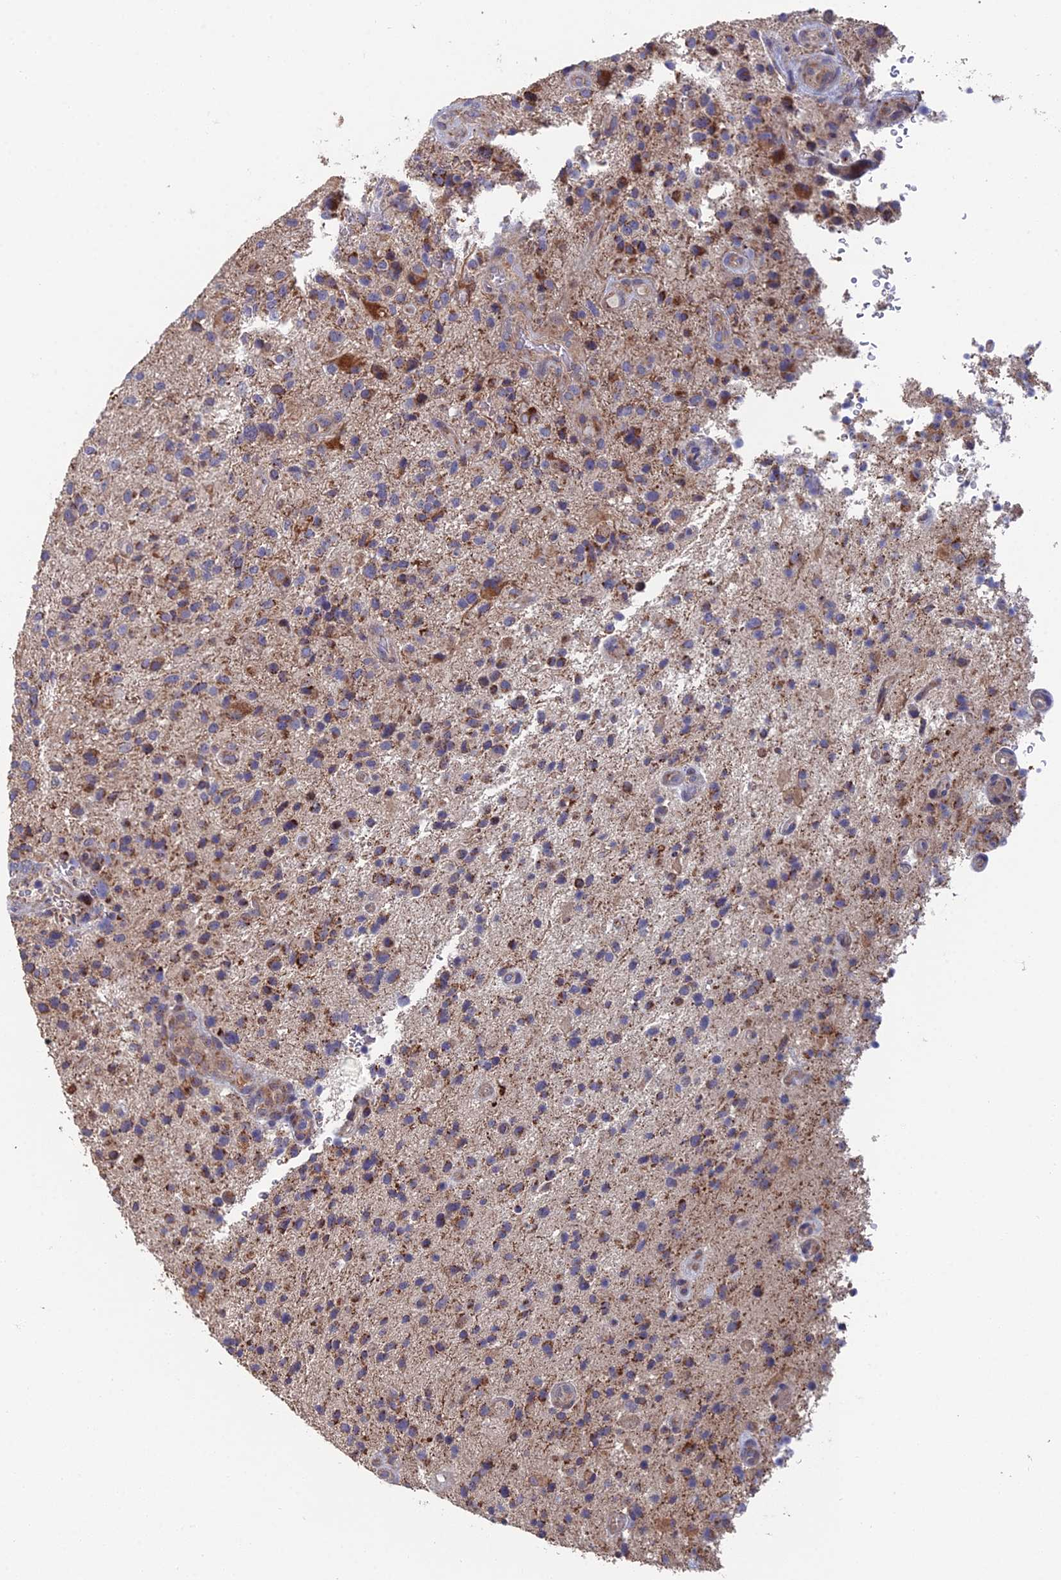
{"staining": {"intensity": "moderate", "quantity": "<25%", "location": "cytoplasmic/membranous"}, "tissue": "glioma", "cell_type": "Tumor cells", "image_type": "cancer", "snomed": [{"axis": "morphology", "description": "Glioma, malignant, High grade"}, {"axis": "topography", "description": "Brain"}], "caption": "Tumor cells reveal low levels of moderate cytoplasmic/membranous positivity in about <25% of cells in malignant glioma (high-grade).", "gene": "ECSIT", "patient": {"sex": "male", "age": 47}}